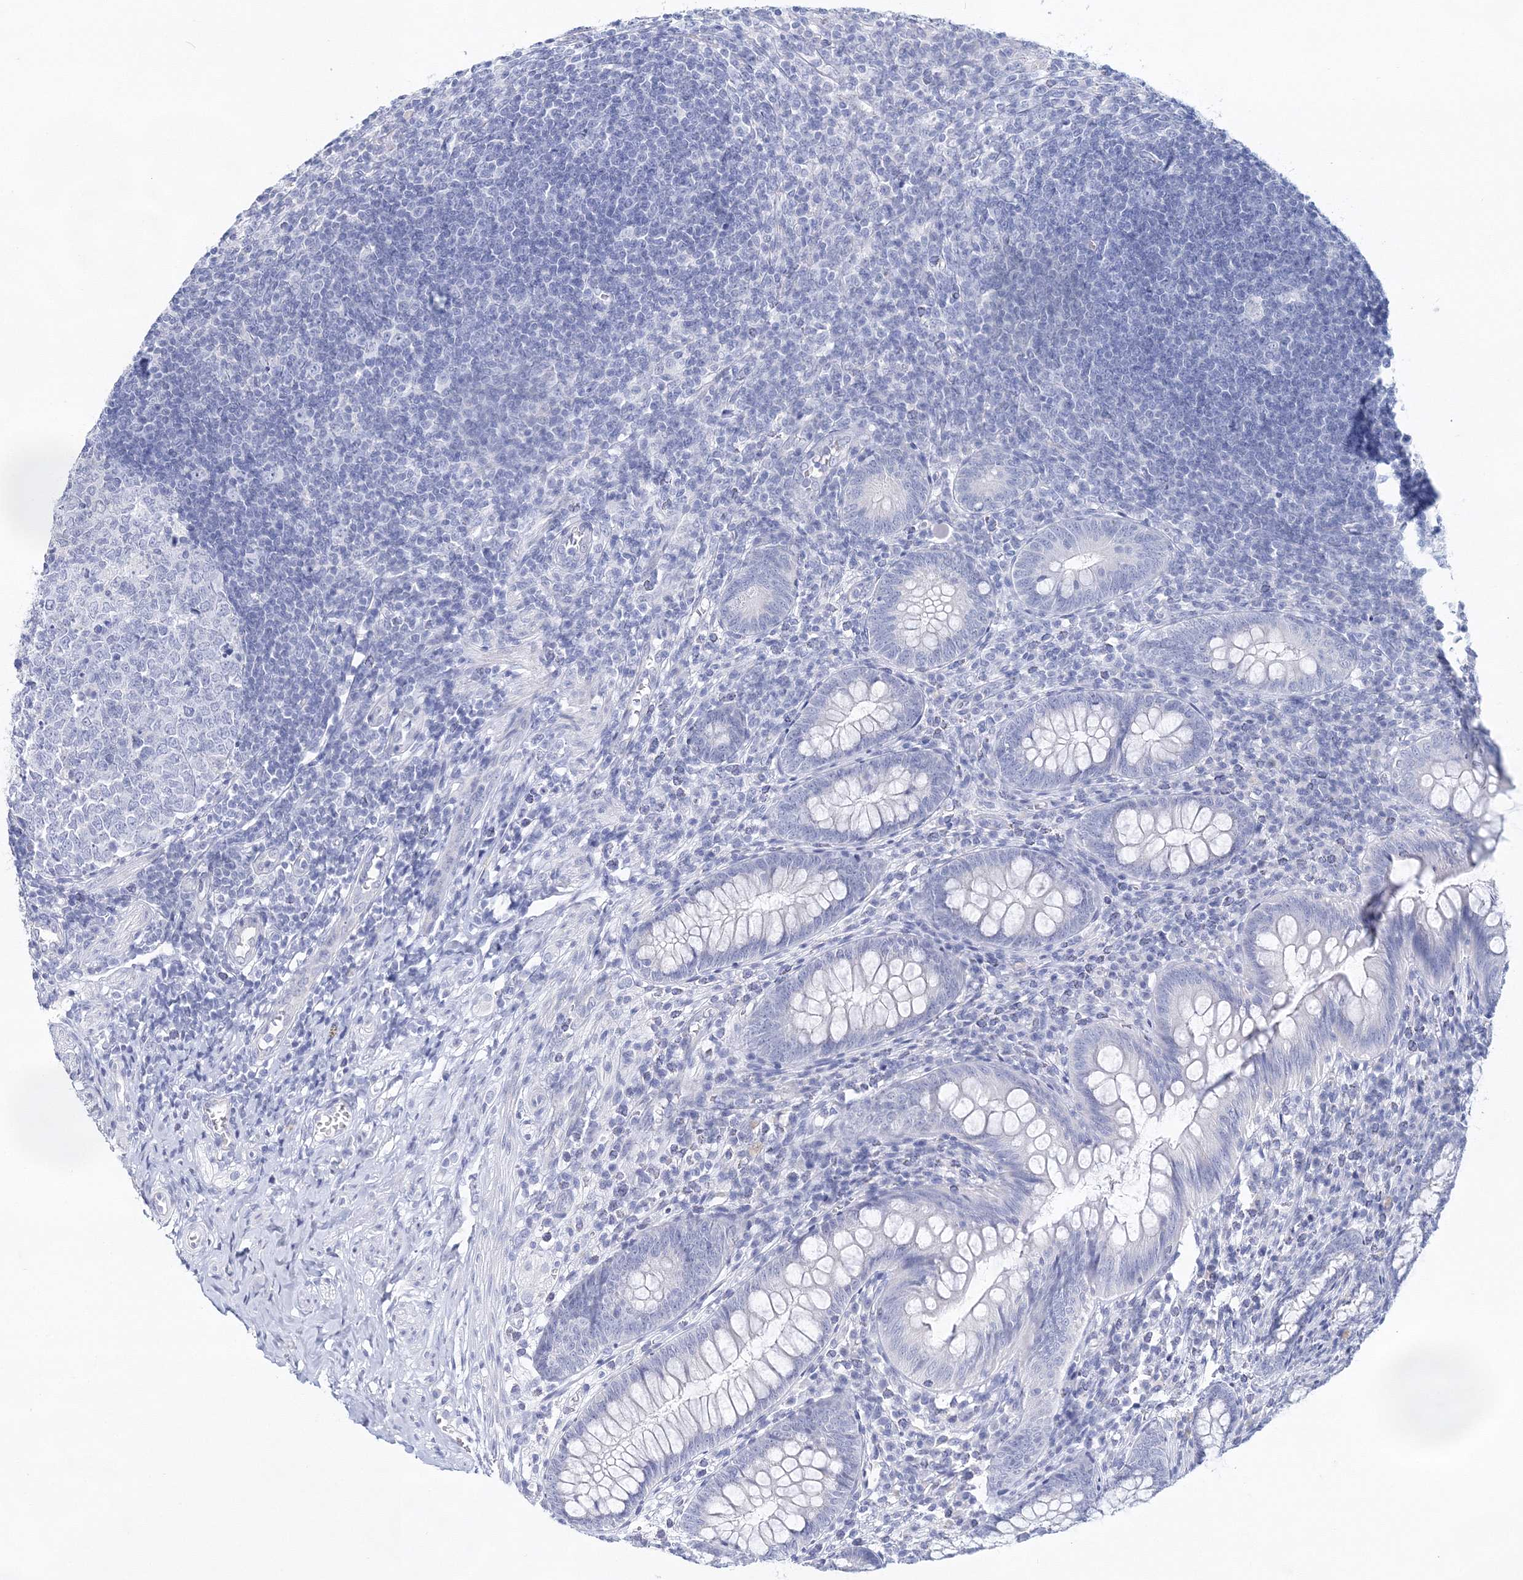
{"staining": {"intensity": "negative", "quantity": "none", "location": "none"}, "tissue": "appendix", "cell_type": "Glandular cells", "image_type": "normal", "snomed": [{"axis": "morphology", "description": "Normal tissue, NOS"}, {"axis": "topography", "description": "Appendix"}], "caption": "Protein analysis of benign appendix demonstrates no significant positivity in glandular cells. (IHC, brightfield microscopy, high magnification).", "gene": "MYOZ2", "patient": {"sex": "male", "age": 14}}